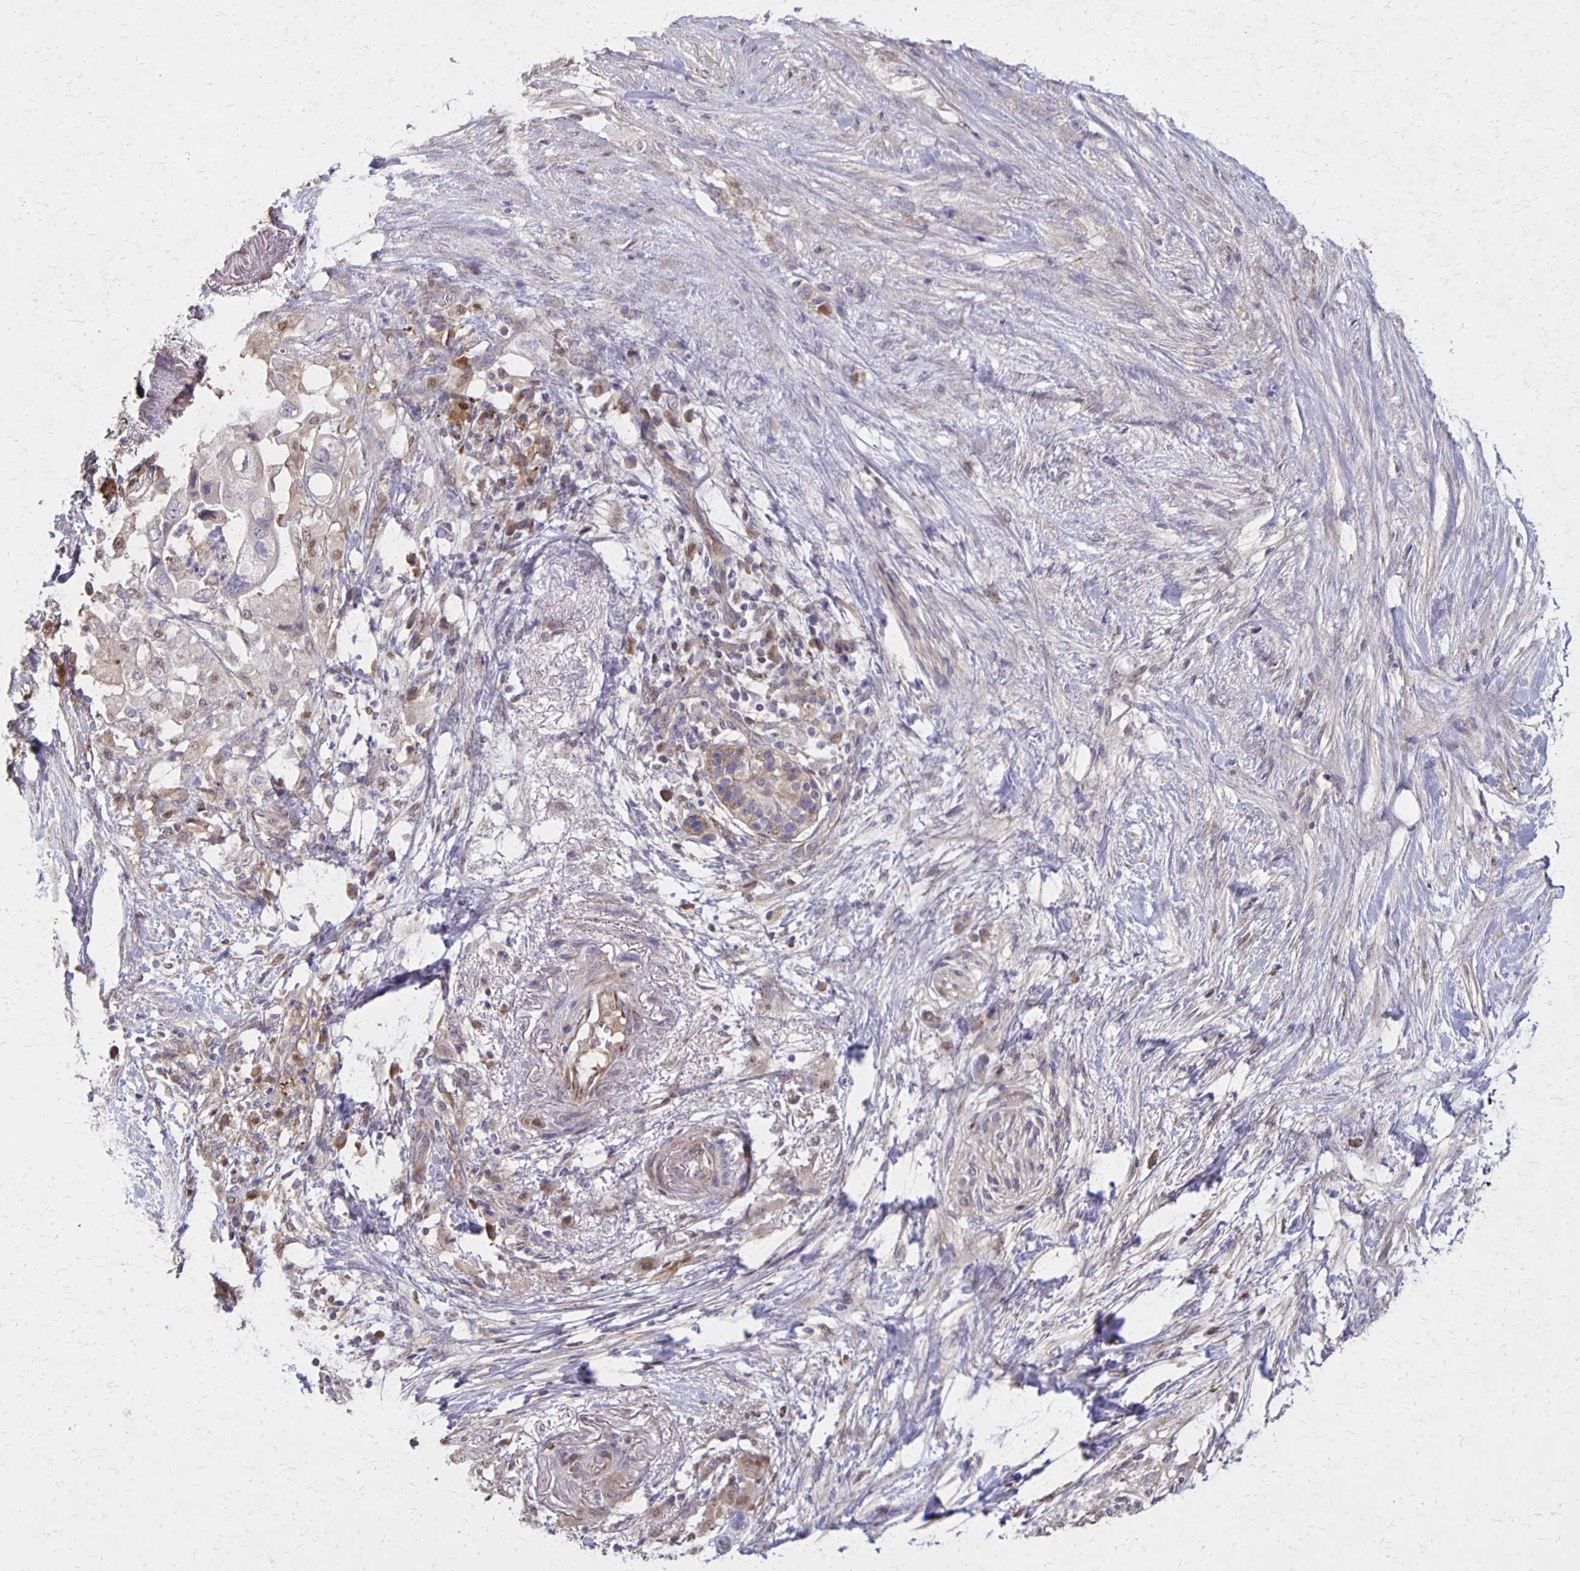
{"staining": {"intensity": "negative", "quantity": "none", "location": "none"}, "tissue": "pancreatic cancer", "cell_type": "Tumor cells", "image_type": "cancer", "snomed": [{"axis": "morphology", "description": "Adenocarcinoma, NOS"}, {"axis": "topography", "description": "Pancreas"}], "caption": "Immunohistochemical staining of human adenocarcinoma (pancreatic) reveals no significant positivity in tumor cells. The staining was performed using DAB (3,3'-diaminobenzidine) to visualize the protein expression in brown, while the nuclei were stained in blue with hematoxylin (Magnification: 20x).", "gene": "NOG", "patient": {"sex": "female", "age": 72}}